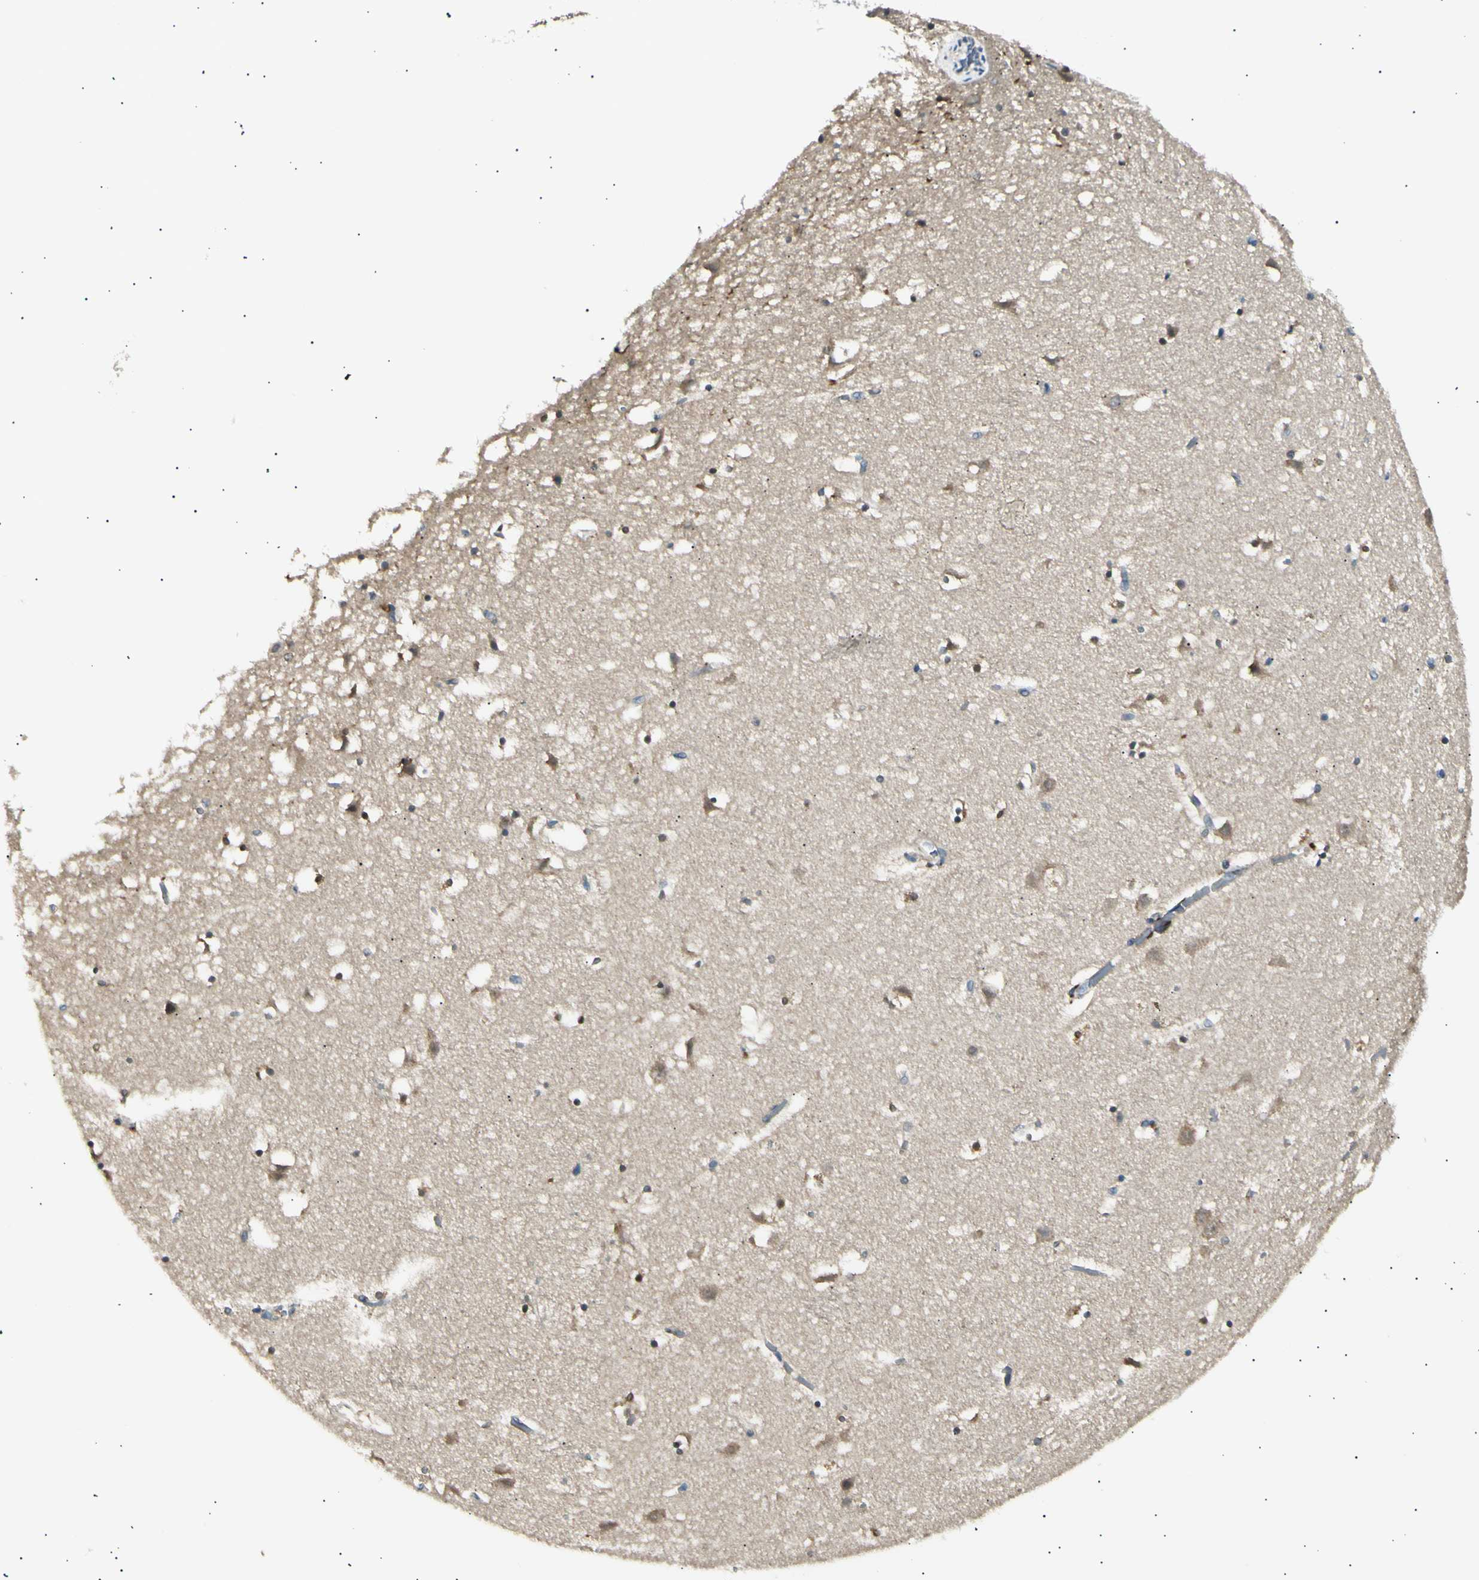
{"staining": {"intensity": "moderate", "quantity": ">75%", "location": "cytoplasmic/membranous,nuclear"}, "tissue": "caudate", "cell_type": "Glial cells", "image_type": "normal", "snomed": [{"axis": "morphology", "description": "Normal tissue, NOS"}, {"axis": "topography", "description": "Lateral ventricle wall"}], "caption": "Immunohistochemical staining of normal caudate demonstrates medium levels of moderate cytoplasmic/membranous,nuclear positivity in approximately >75% of glial cells. (DAB (3,3'-diaminobenzidine) IHC with brightfield microscopy, high magnification).", "gene": "LHPP", "patient": {"sex": "male", "age": 45}}